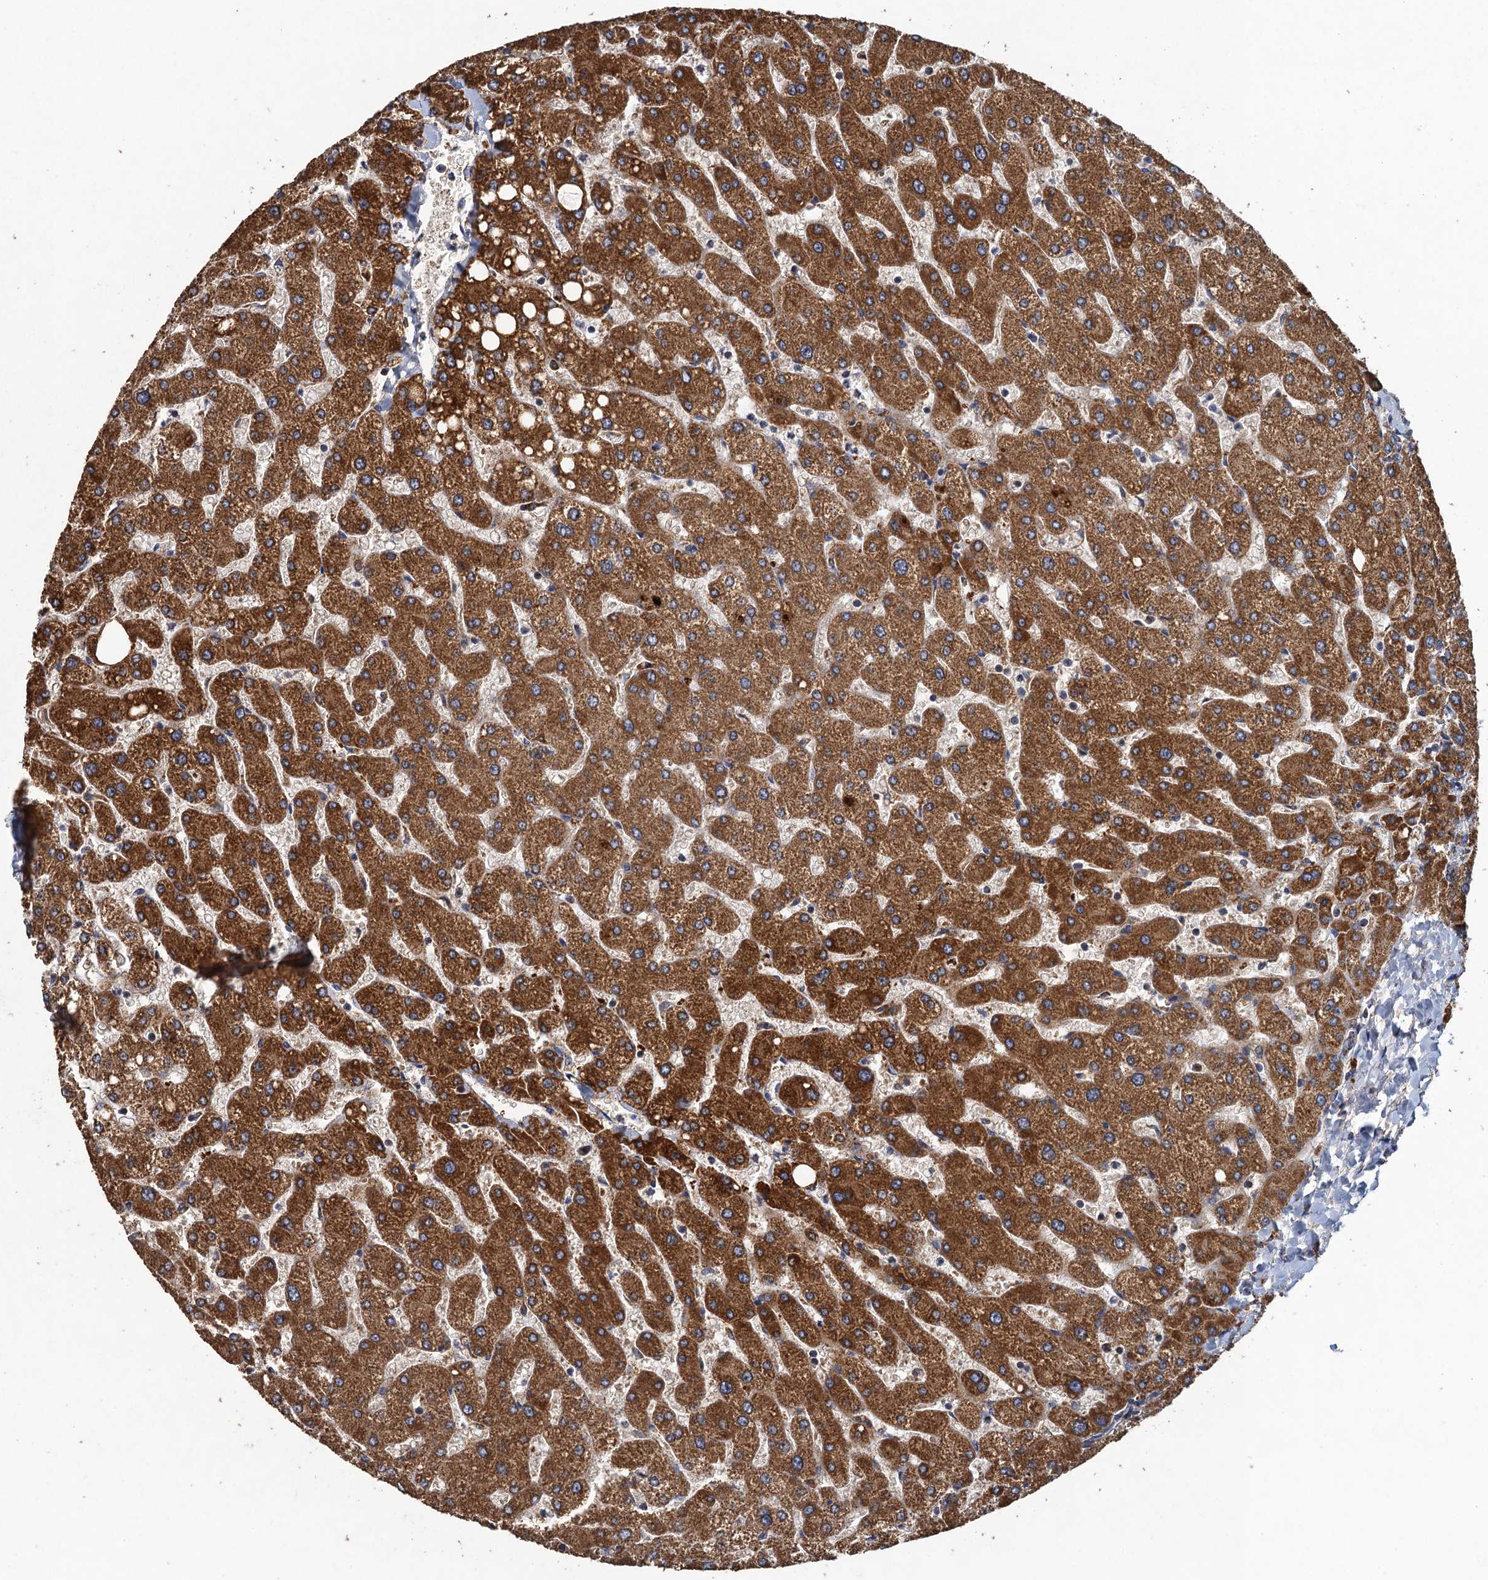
{"staining": {"intensity": "moderate", "quantity": ">75%", "location": "cytoplasmic/membranous"}, "tissue": "liver", "cell_type": "Cholangiocytes", "image_type": "normal", "snomed": [{"axis": "morphology", "description": "Normal tissue, NOS"}, {"axis": "topography", "description": "Liver"}], "caption": "Protein staining demonstrates moderate cytoplasmic/membranous staining in approximately >75% of cholangiocytes in normal liver. (DAB = brown stain, brightfield microscopy at high magnification).", "gene": "BCS1L", "patient": {"sex": "male", "age": 55}}